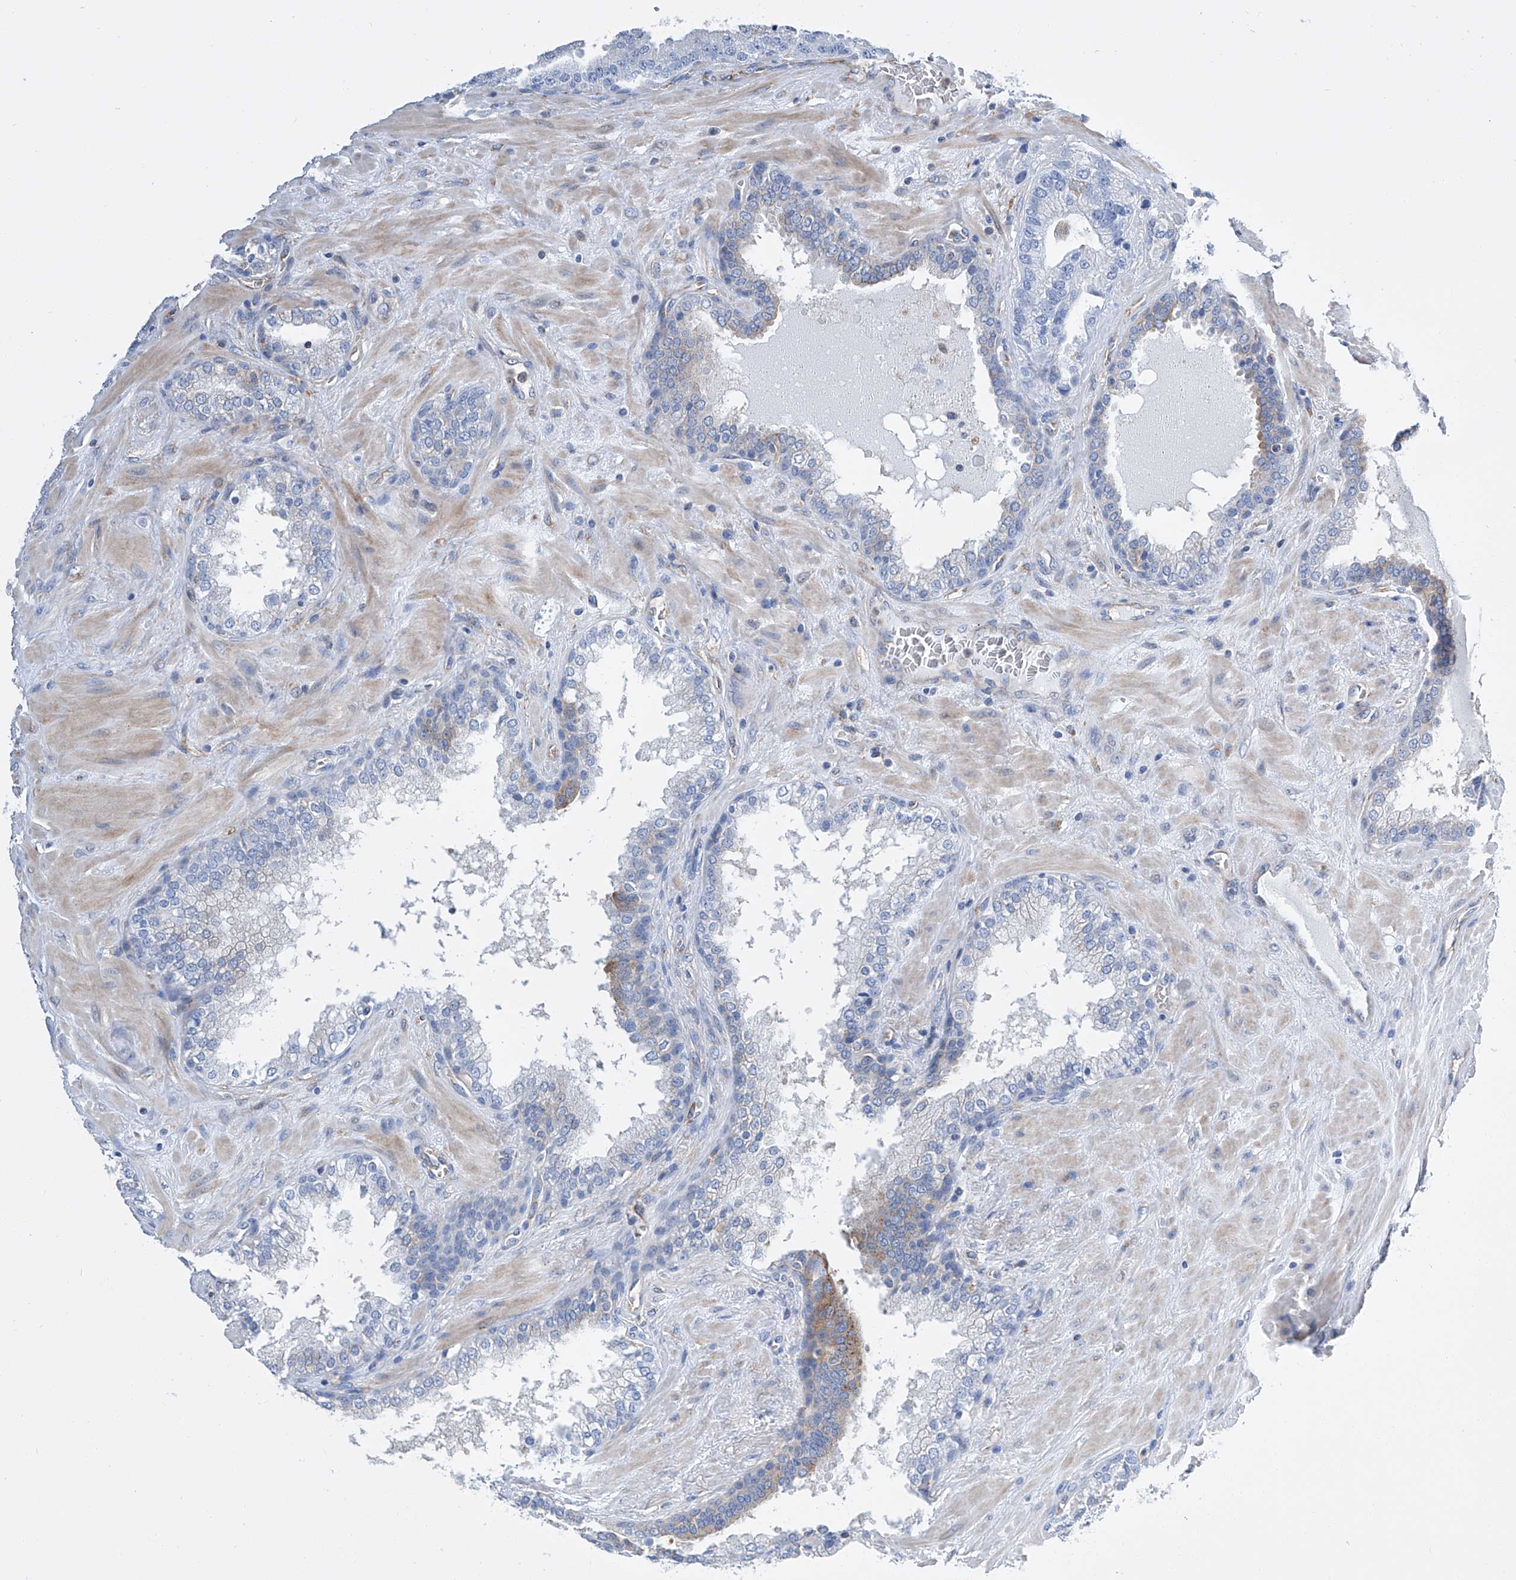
{"staining": {"intensity": "negative", "quantity": "none", "location": "none"}, "tissue": "prostate cancer", "cell_type": "Tumor cells", "image_type": "cancer", "snomed": [{"axis": "morphology", "description": "Adenocarcinoma, Low grade"}, {"axis": "topography", "description": "Prostate"}], "caption": "Tumor cells show no significant protein expression in prostate adenocarcinoma (low-grade).", "gene": "GPT", "patient": {"sex": "male", "age": 67}}